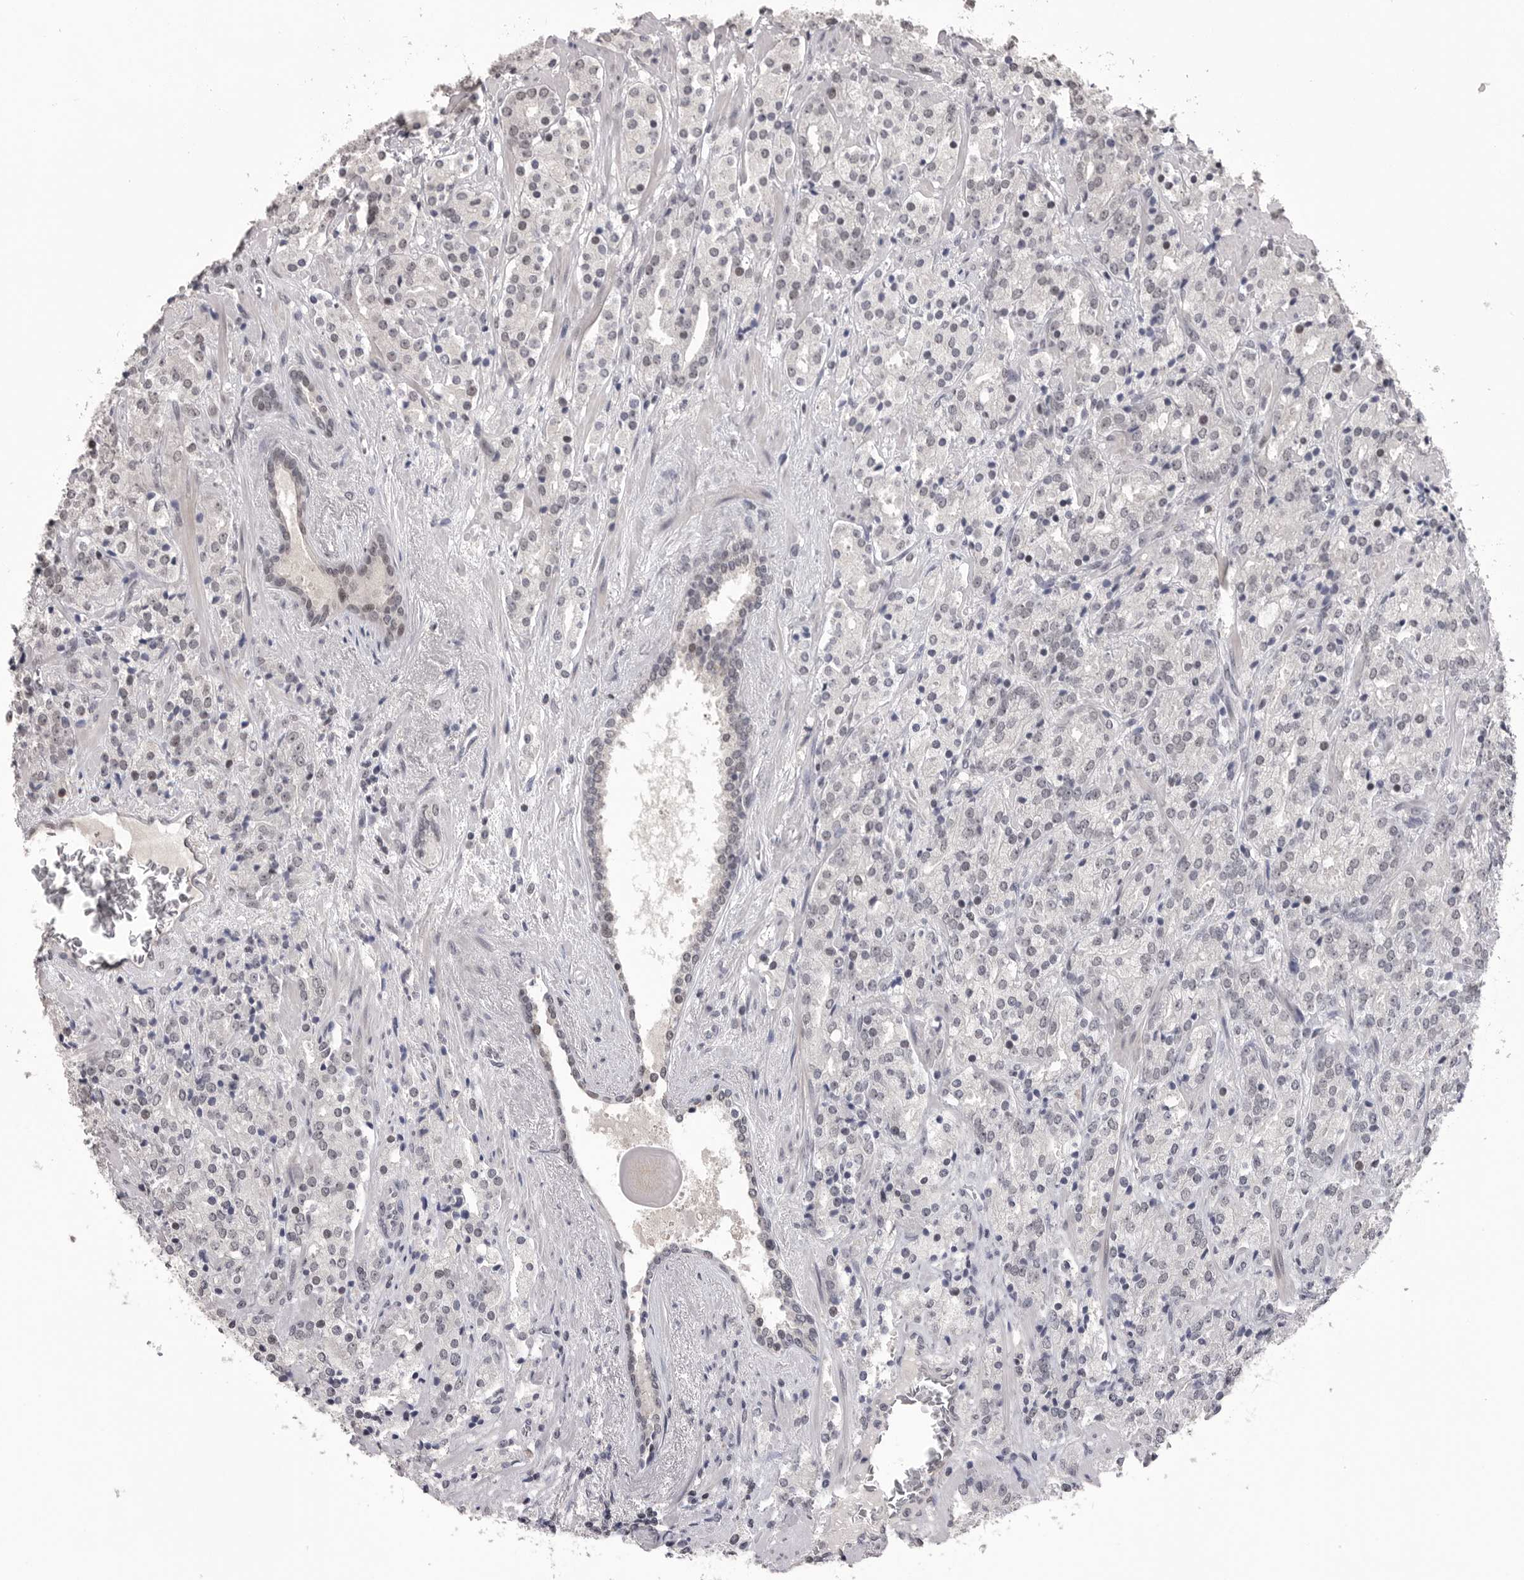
{"staining": {"intensity": "weak", "quantity": "<25%", "location": "nuclear"}, "tissue": "prostate cancer", "cell_type": "Tumor cells", "image_type": "cancer", "snomed": [{"axis": "morphology", "description": "Adenocarcinoma, High grade"}, {"axis": "topography", "description": "Prostate"}], "caption": "Image shows no protein expression in tumor cells of adenocarcinoma (high-grade) (prostate) tissue.", "gene": "DLG2", "patient": {"sex": "male", "age": 71}}